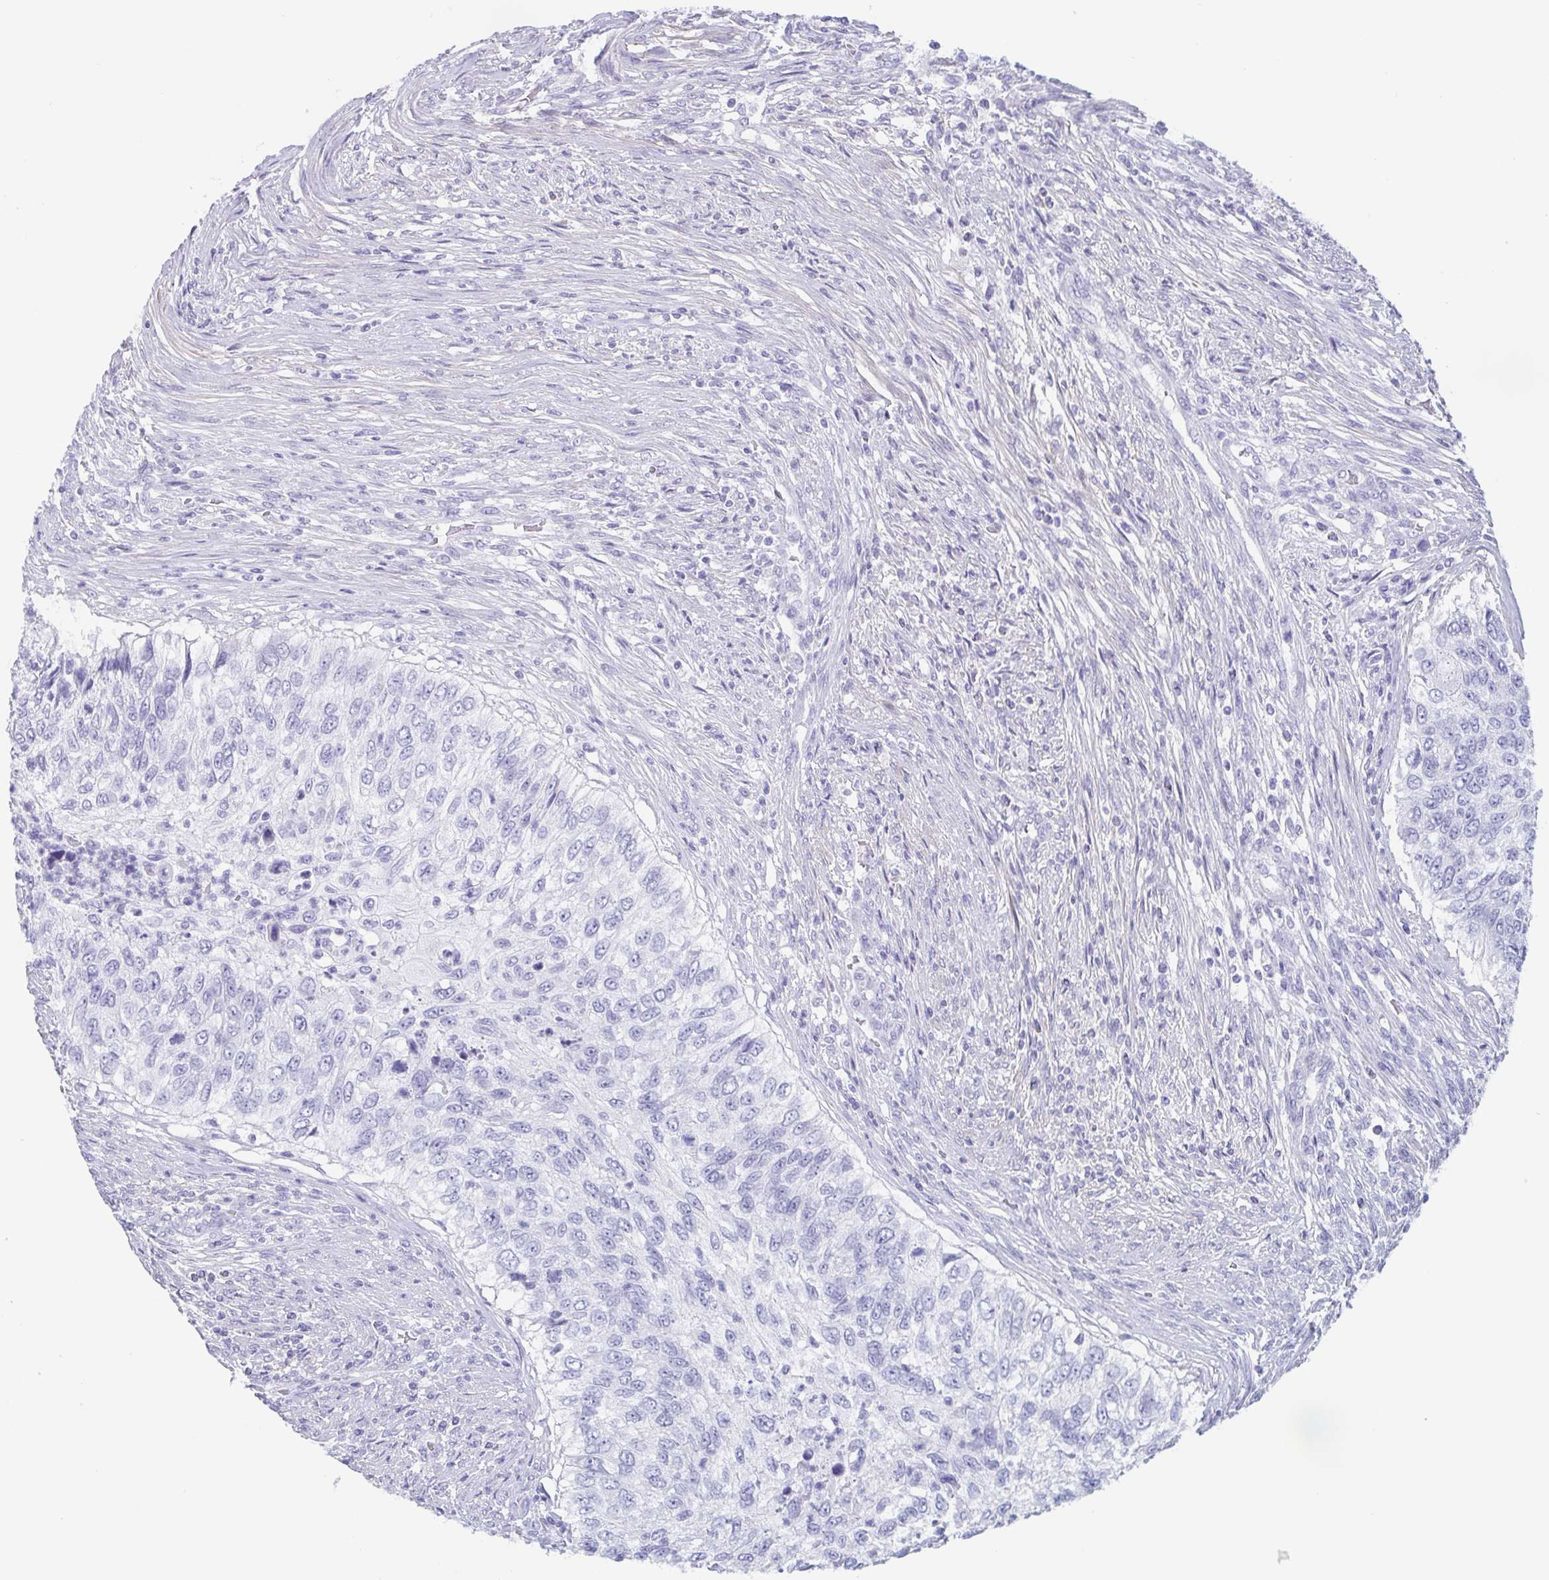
{"staining": {"intensity": "negative", "quantity": "none", "location": "none"}, "tissue": "urothelial cancer", "cell_type": "Tumor cells", "image_type": "cancer", "snomed": [{"axis": "morphology", "description": "Urothelial carcinoma, High grade"}, {"axis": "topography", "description": "Urinary bladder"}], "caption": "Tumor cells show no significant positivity in urothelial carcinoma (high-grade).", "gene": "TAGLN3", "patient": {"sex": "female", "age": 60}}